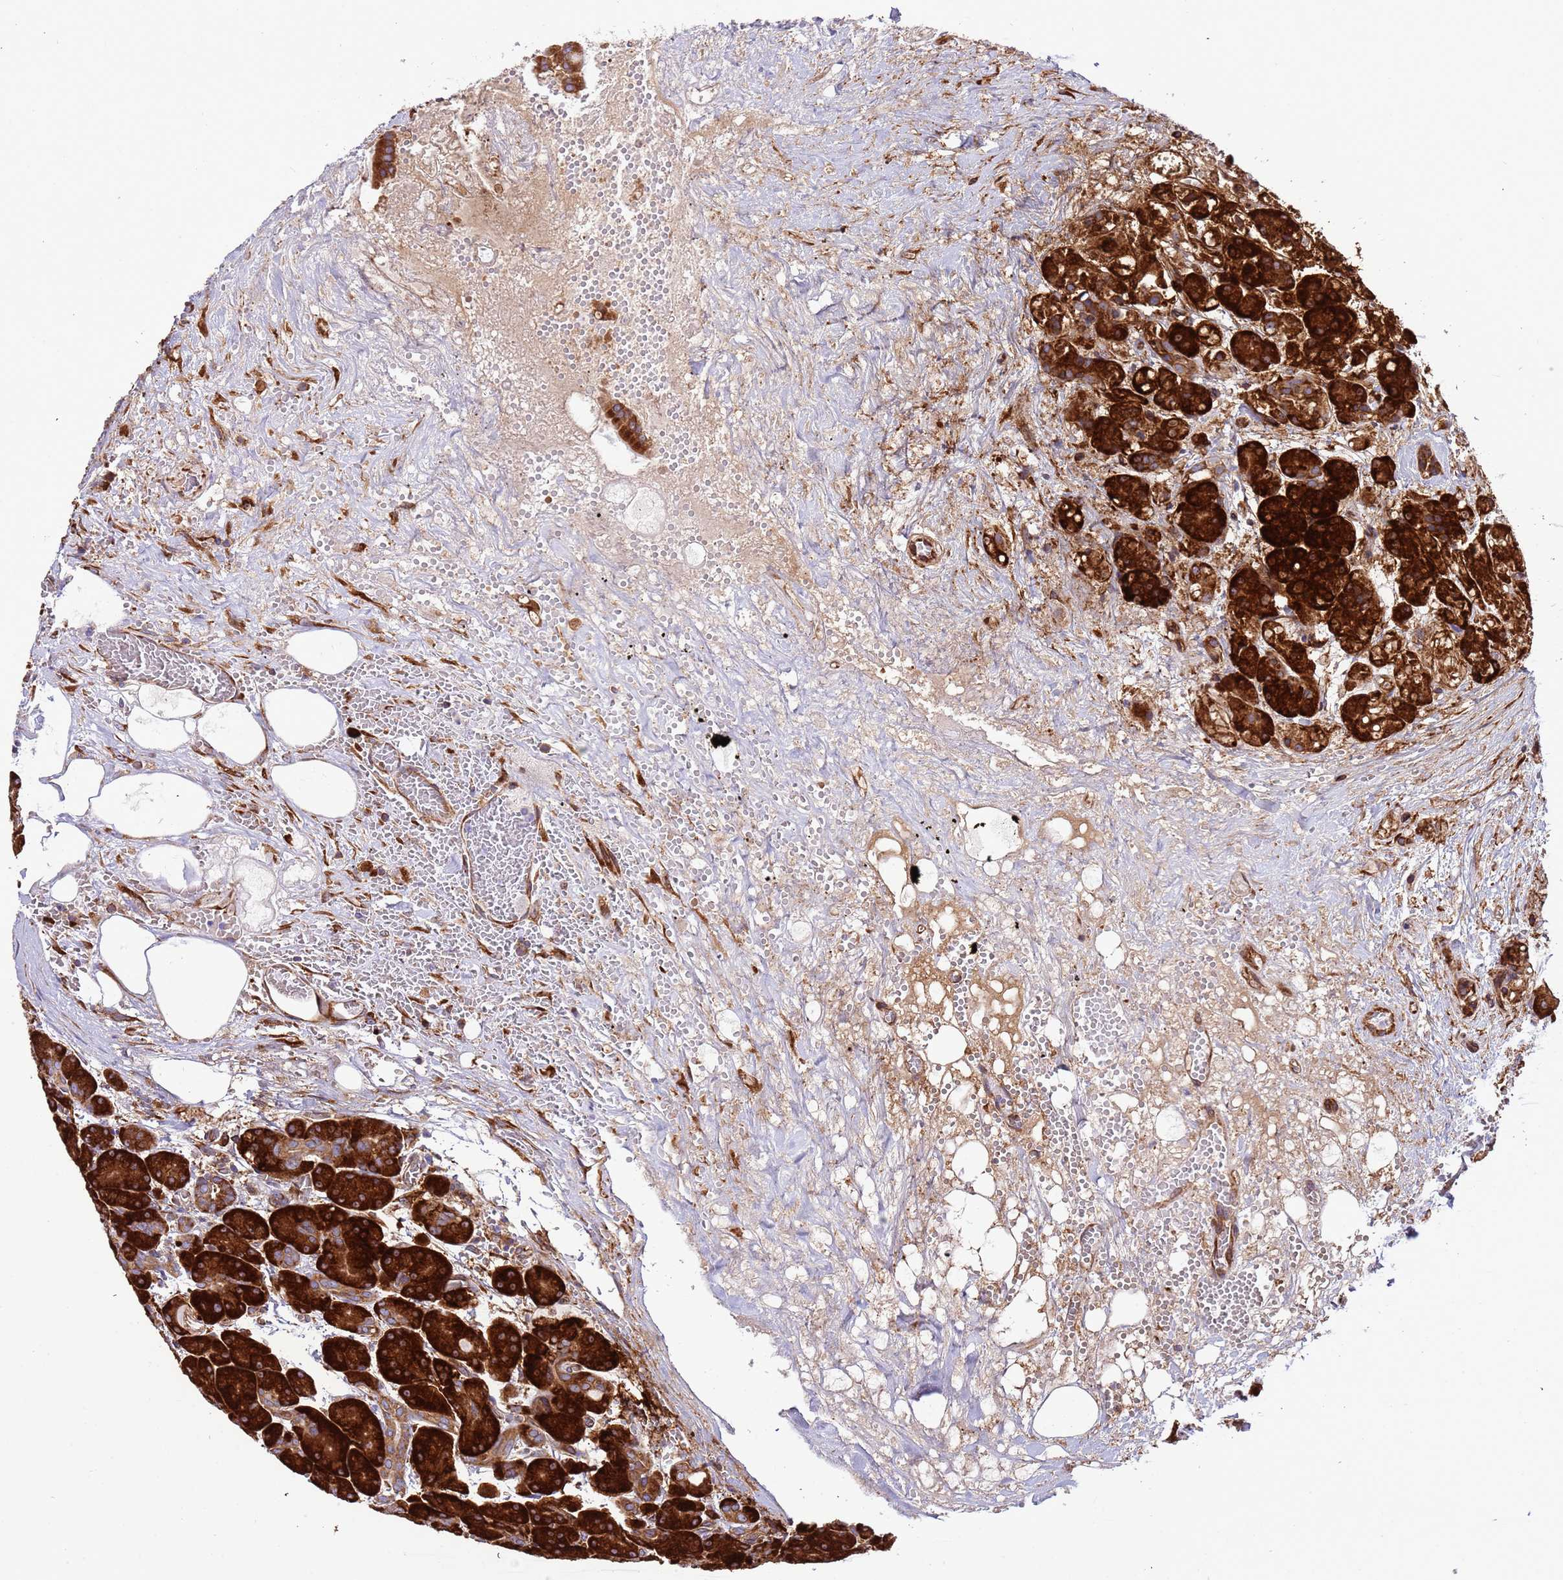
{"staining": {"intensity": "strong", "quantity": ">75%", "location": "cytoplasmic/membranous"}, "tissue": "pancreas", "cell_type": "Exocrine glandular cells", "image_type": "normal", "snomed": [{"axis": "morphology", "description": "Normal tissue, NOS"}, {"axis": "topography", "description": "Pancreas"}], "caption": "IHC photomicrograph of unremarkable pancreas stained for a protein (brown), which exhibits high levels of strong cytoplasmic/membranous expression in about >75% of exocrine glandular cells.", "gene": "RPL36", "patient": {"sex": "male", "age": 63}}